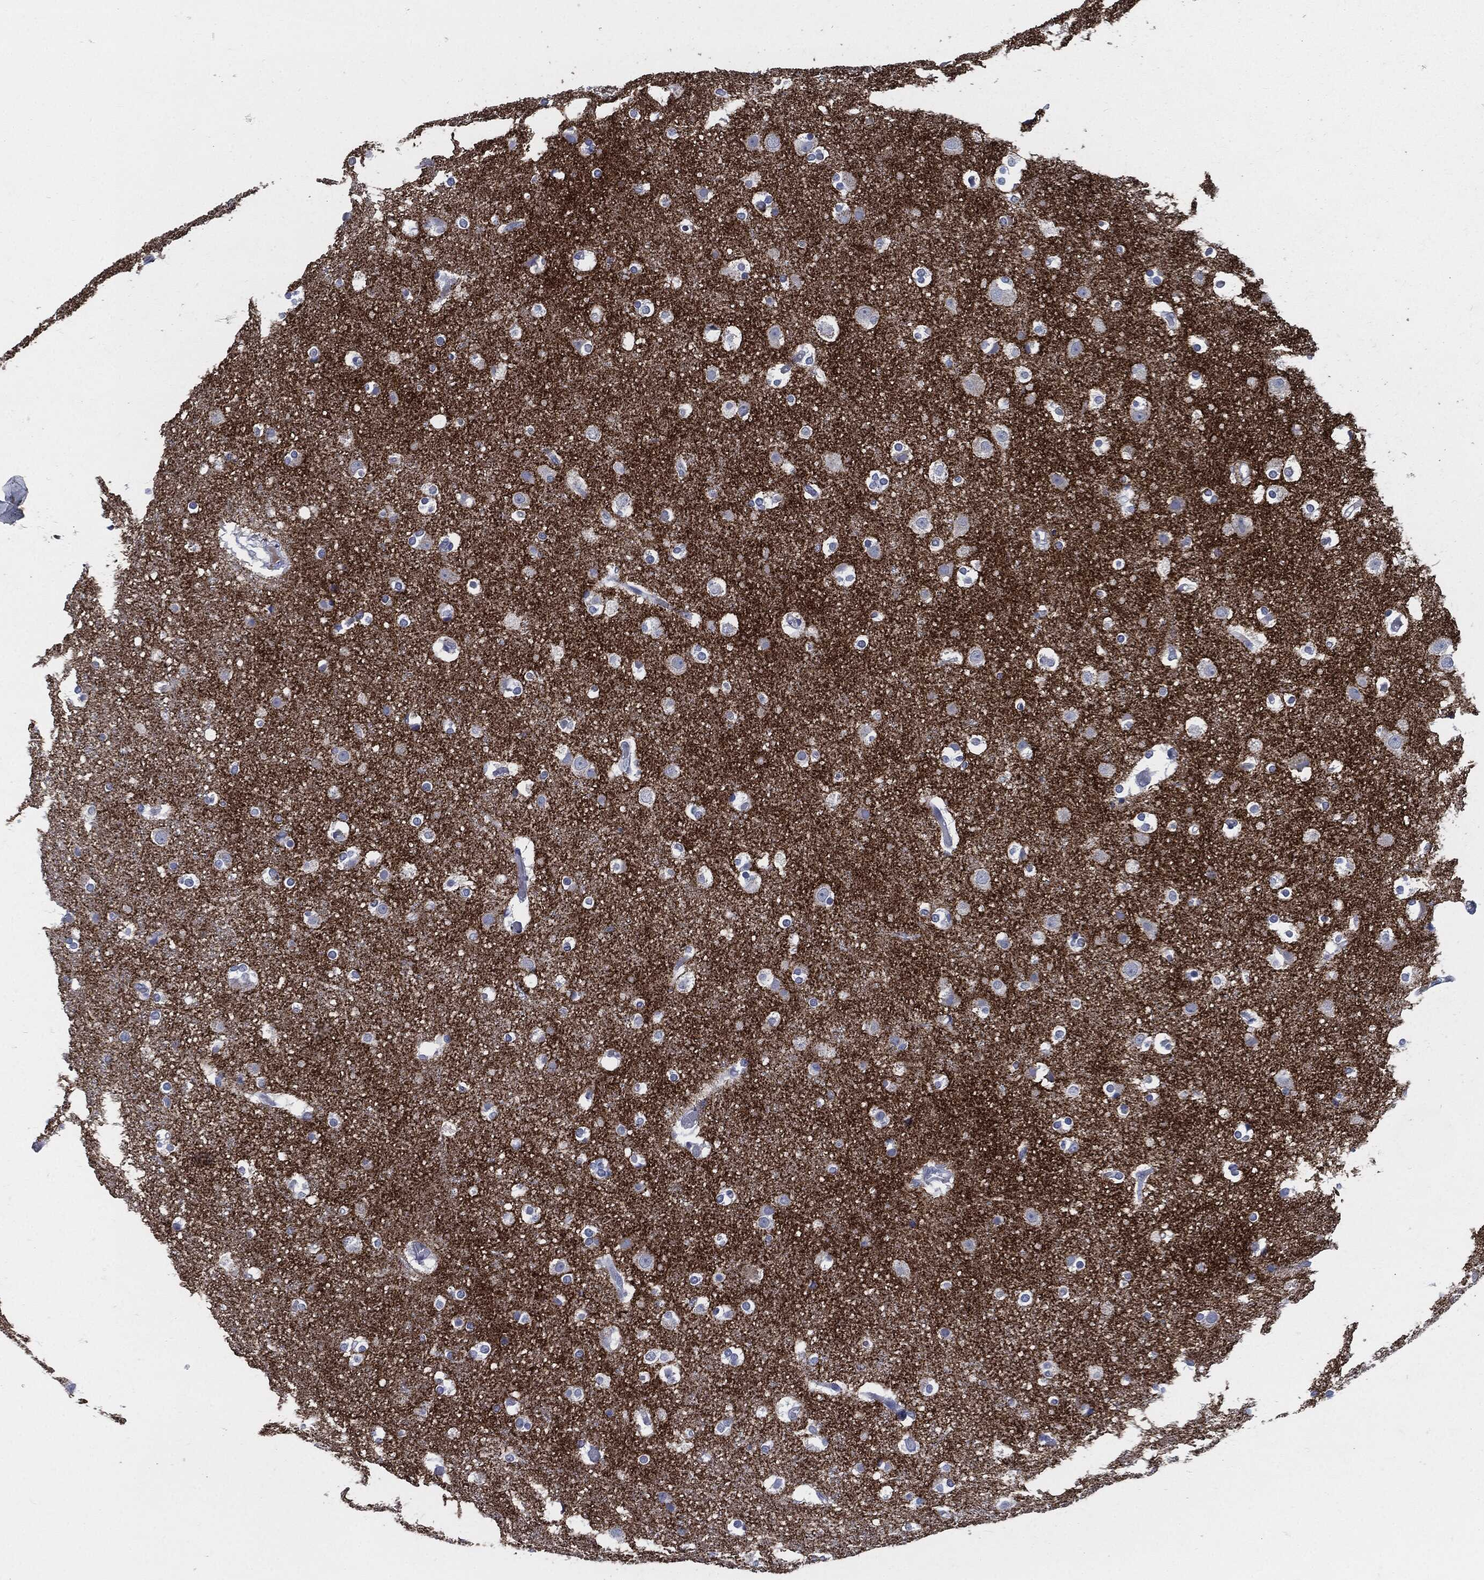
{"staining": {"intensity": "negative", "quantity": "none", "location": "none"}, "tissue": "cerebral cortex", "cell_type": "Endothelial cells", "image_type": "normal", "snomed": [{"axis": "morphology", "description": "Normal tissue, NOS"}, {"axis": "topography", "description": "Cerebral cortex"}], "caption": "An image of human cerebral cortex is negative for staining in endothelial cells.", "gene": "CD27", "patient": {"sex": "female", "age": 52}}